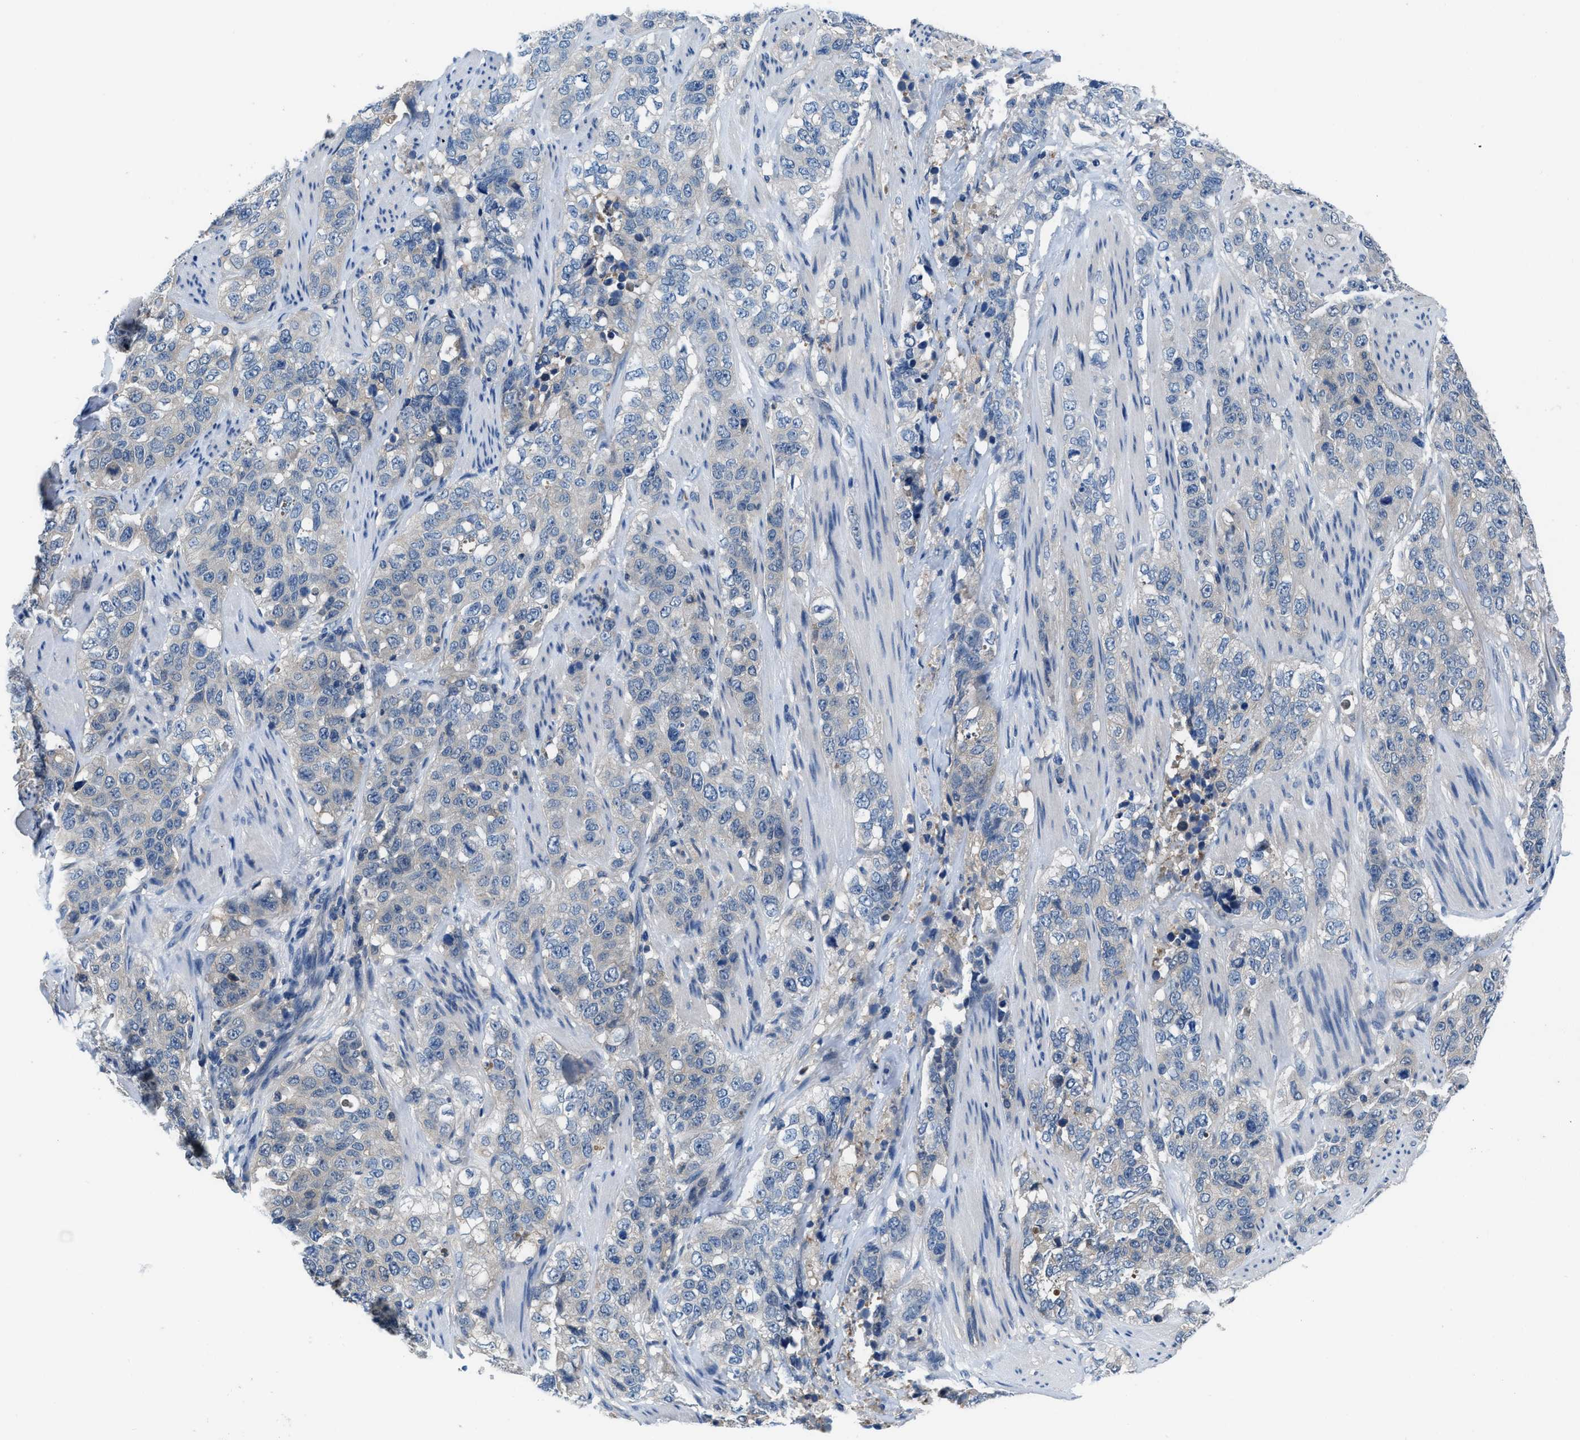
{"staining": {"intensity": "negative", "quantity": "none", "location": "none"}, "tissue": "stomach cancer", "cell_type": "Tumor cells", "image_type": "cancer", "snomed": [{"axis": "morphology", "description": "Adenocarcinoma, NOS"}, {"axis": "topography", "description": "Stomach"}], "caption": "Tumor cells are negative for protein expression in human stomach cancer (adenocarcinoma). The staining was performed using DAB (3,3'-diaminobenzidine) to visualize the protein expression in brown, while the nuclei were stained in blue with hematoxylin (Magnification: 20x).", "gene": "NUDT5", "patient": {"sex": "male", "age": 48}}